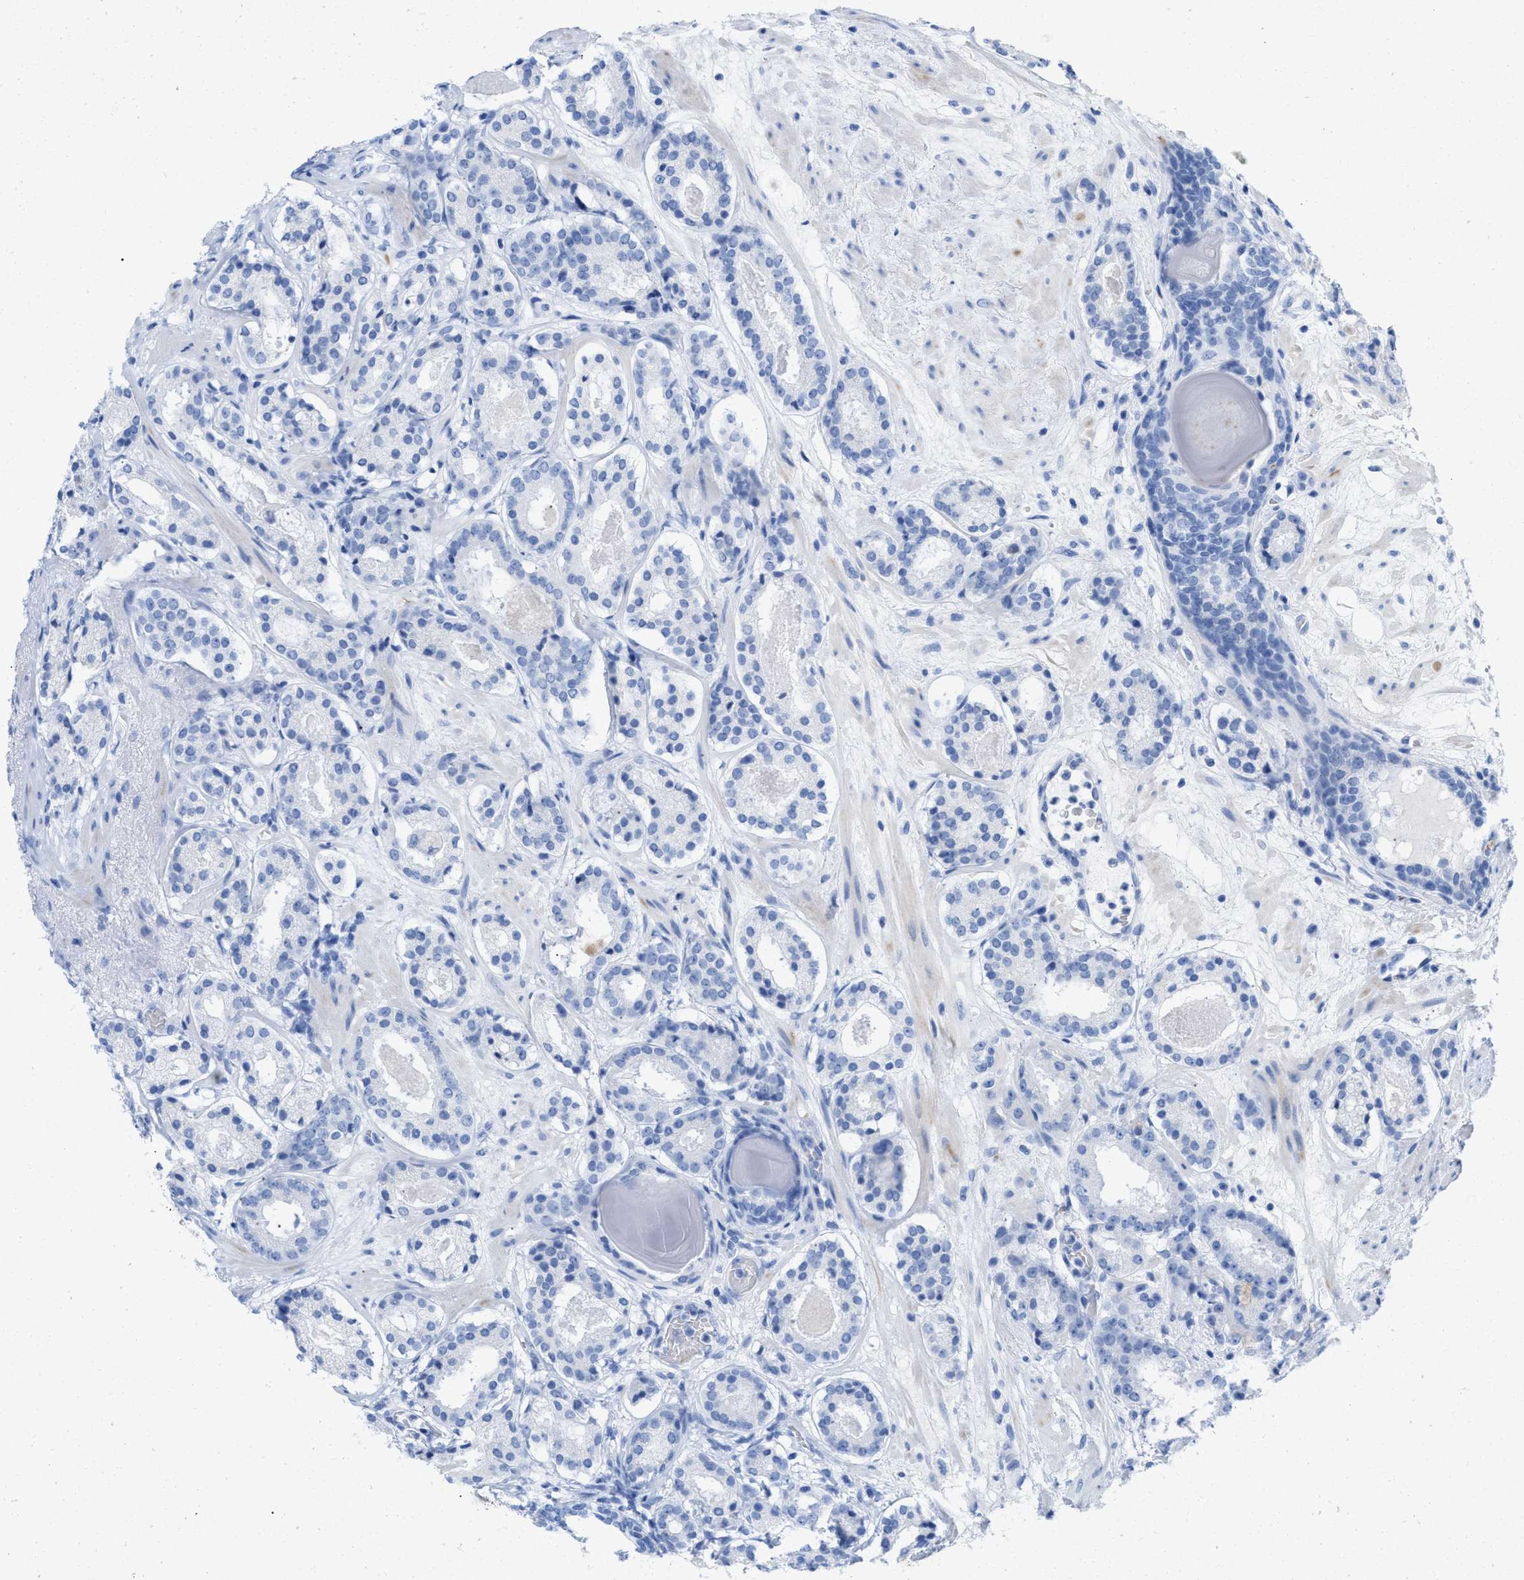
{"staining": {"intensity": "negative", "quantity": "none", "location": "none"}, "tissue": "prostate cancer", "cell_type": "Tumor cells", "image_type": "cancer", "snomed": [{"axis": "morphology", "description": "Adenocarcinoma, Low grade"}, {"axis": "topography", "description": "Prostate"}], "caption": "A photomicrograph of human prostate adenocarcinoma (low-grade) is negative for staining in tumor cells. Brightfield microscopy of immunohistochemistry (IHC) stained with DAB (3,3'-diaminobenzidine) (brown) and hematoxylin (blue), captured at high magnification.", "gene": "ANKFN1", "patient": {"sex": "male", "age": 69}}